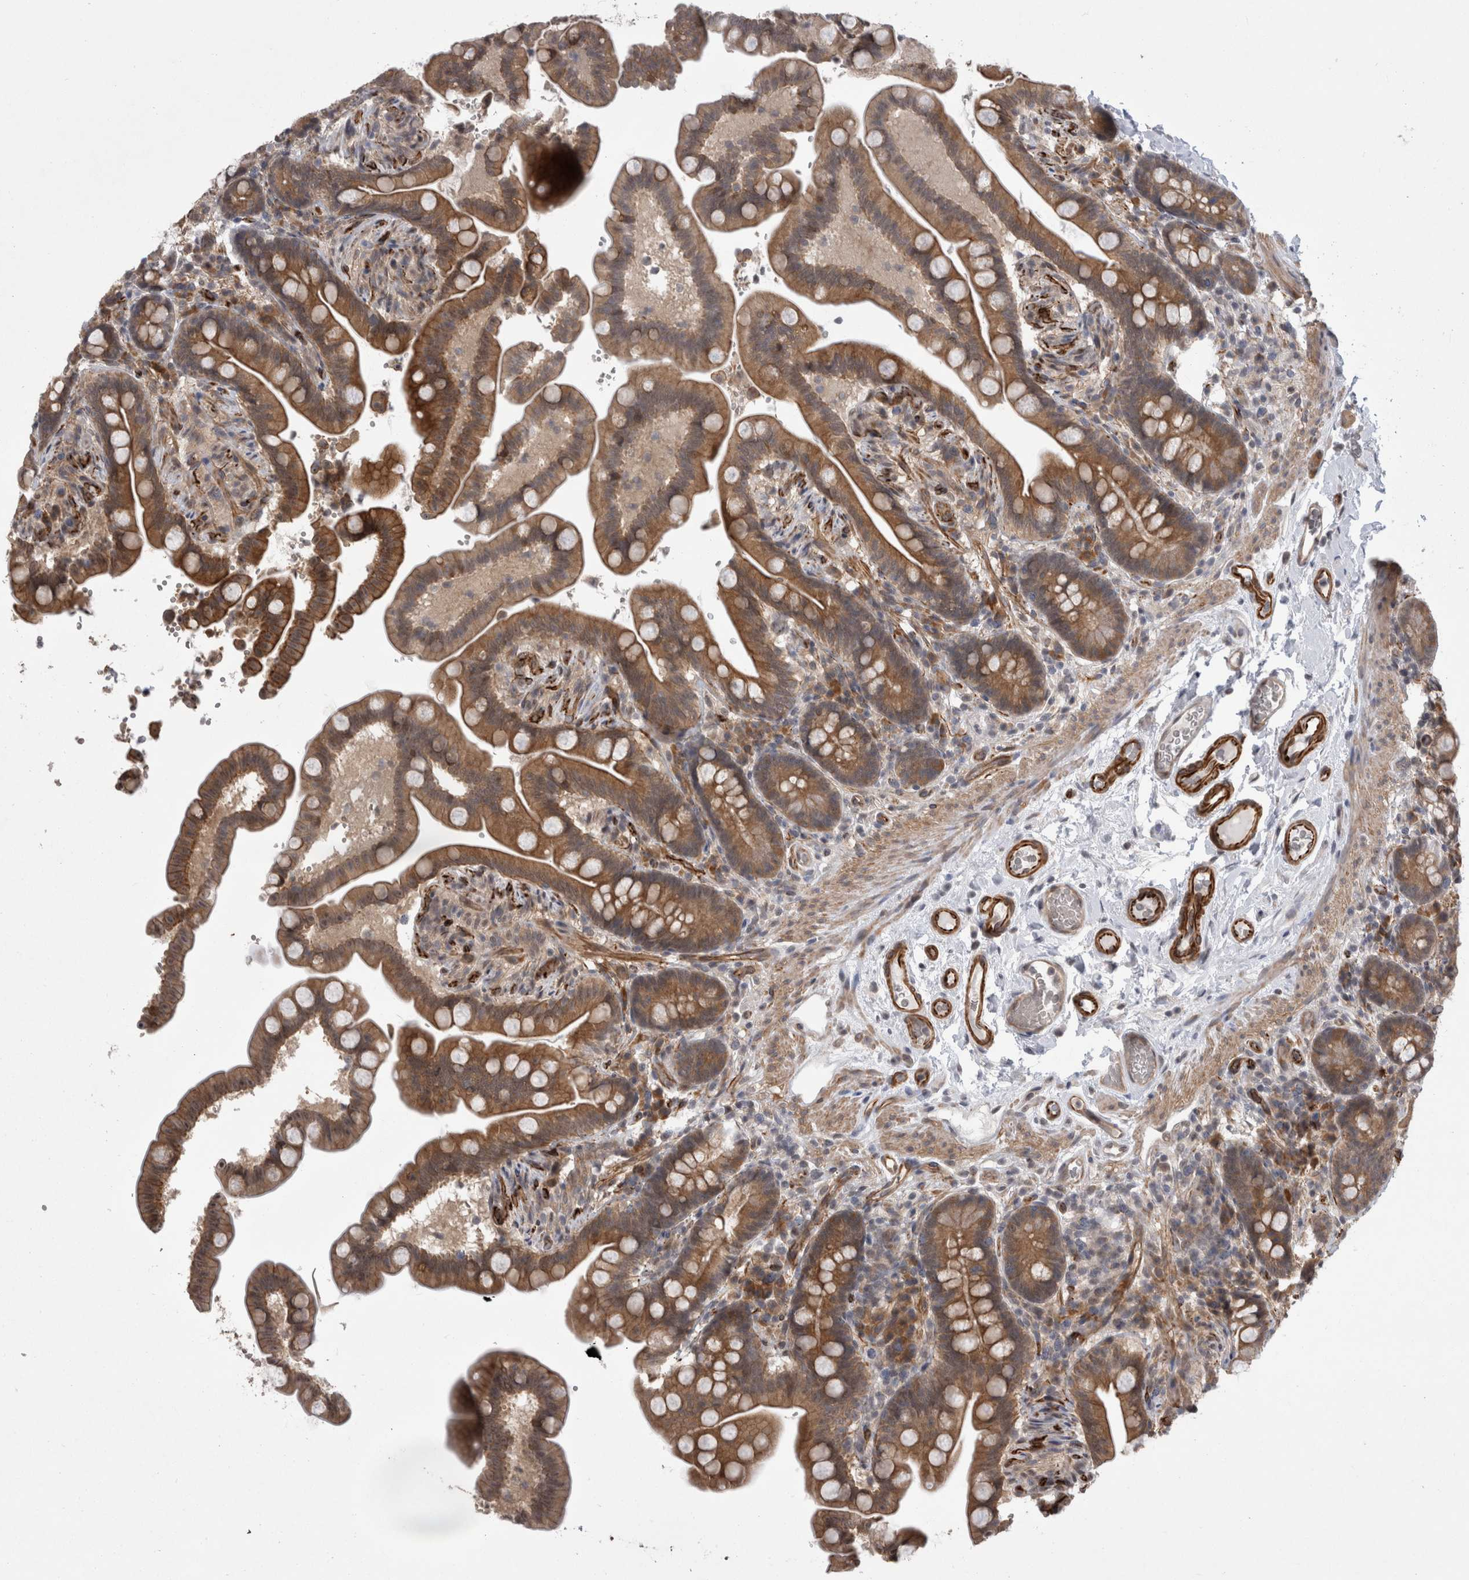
{"staining": {"intensity": "moderate", "quantity": ">75%", "location": "cytoplasmic/membranous"}, "tissue": "colon", "cell_type": "Endothelial cells", "image_type": "normal", "snomed": [{"axis": "morphology", "description": "Normal tissue, NOS"}, {"axis": "topography", "description": "Smooth muscle"}, {"axis": "topography", "description": "Colon"}], "caption": "An image showing moderate cytoplasmic/membranous expression in about >75% of endothelial cells in normal colon, as visualized by brown immunohistochemical staining.", "gene": "FAM83H", "patient": {"sex": "male", "age": 73}}